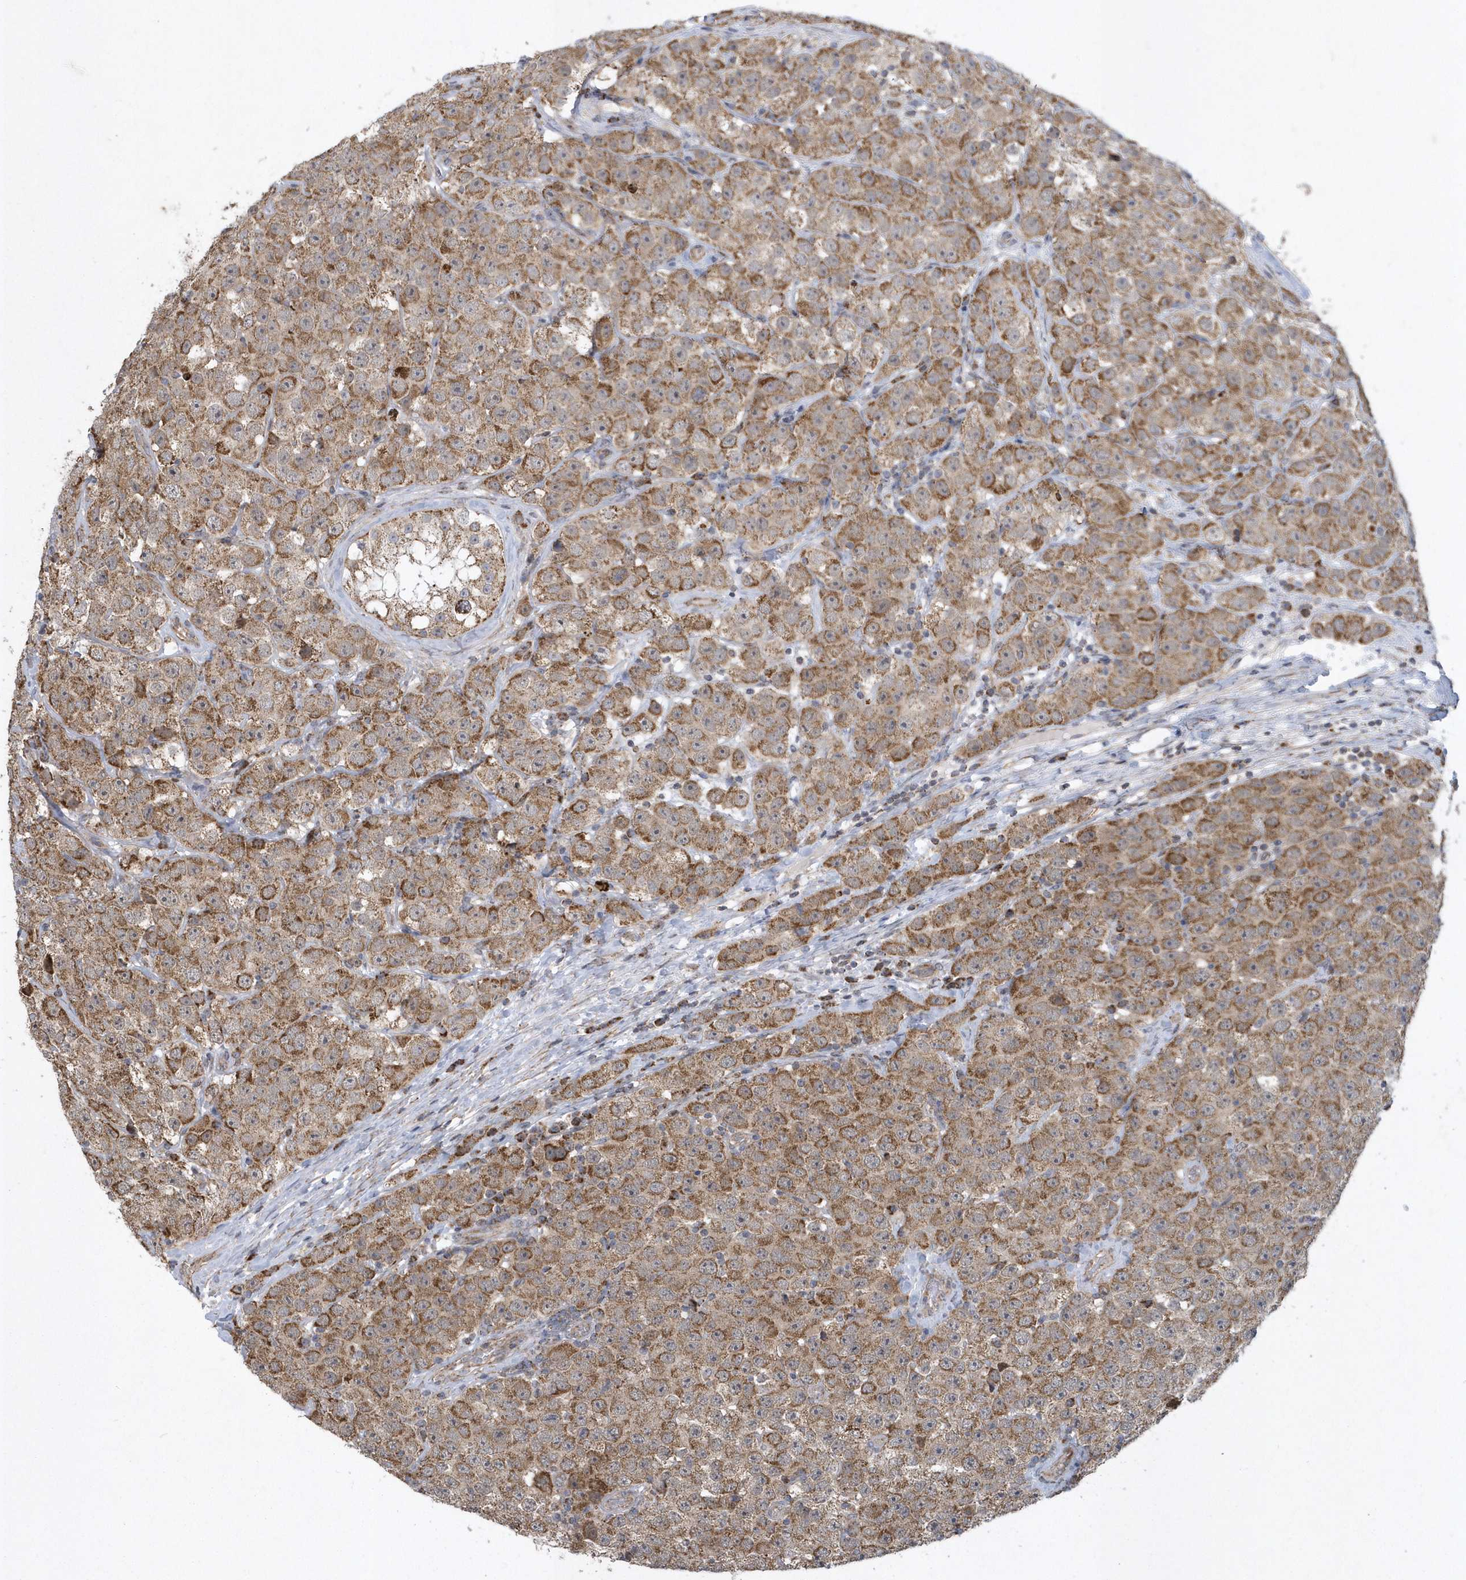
{"staining": {"intensity": "moderate", "quantity": ">75%", "location": "cytoplasmic/membranous"}, "tissue": "testis cancer", "cell_type": "Tumor cells", "image_type": "cancer", "snomed": [{"axis": "morphology", "description": "Seminoma, NOS"}, {"axis": "topography", "description": "Testis"}], "caption": "A brown stain highlights moderate cytoplasmic/membranous positivity of a protein in human seminoma (testis) tumor cells. The staining is performed using DAB brown chromogen to label protein expression. The nuclei are counter-stained blue using hematoxylin.", "gene": "SLX9", "patient": {"sex": "male", "age": 28}}